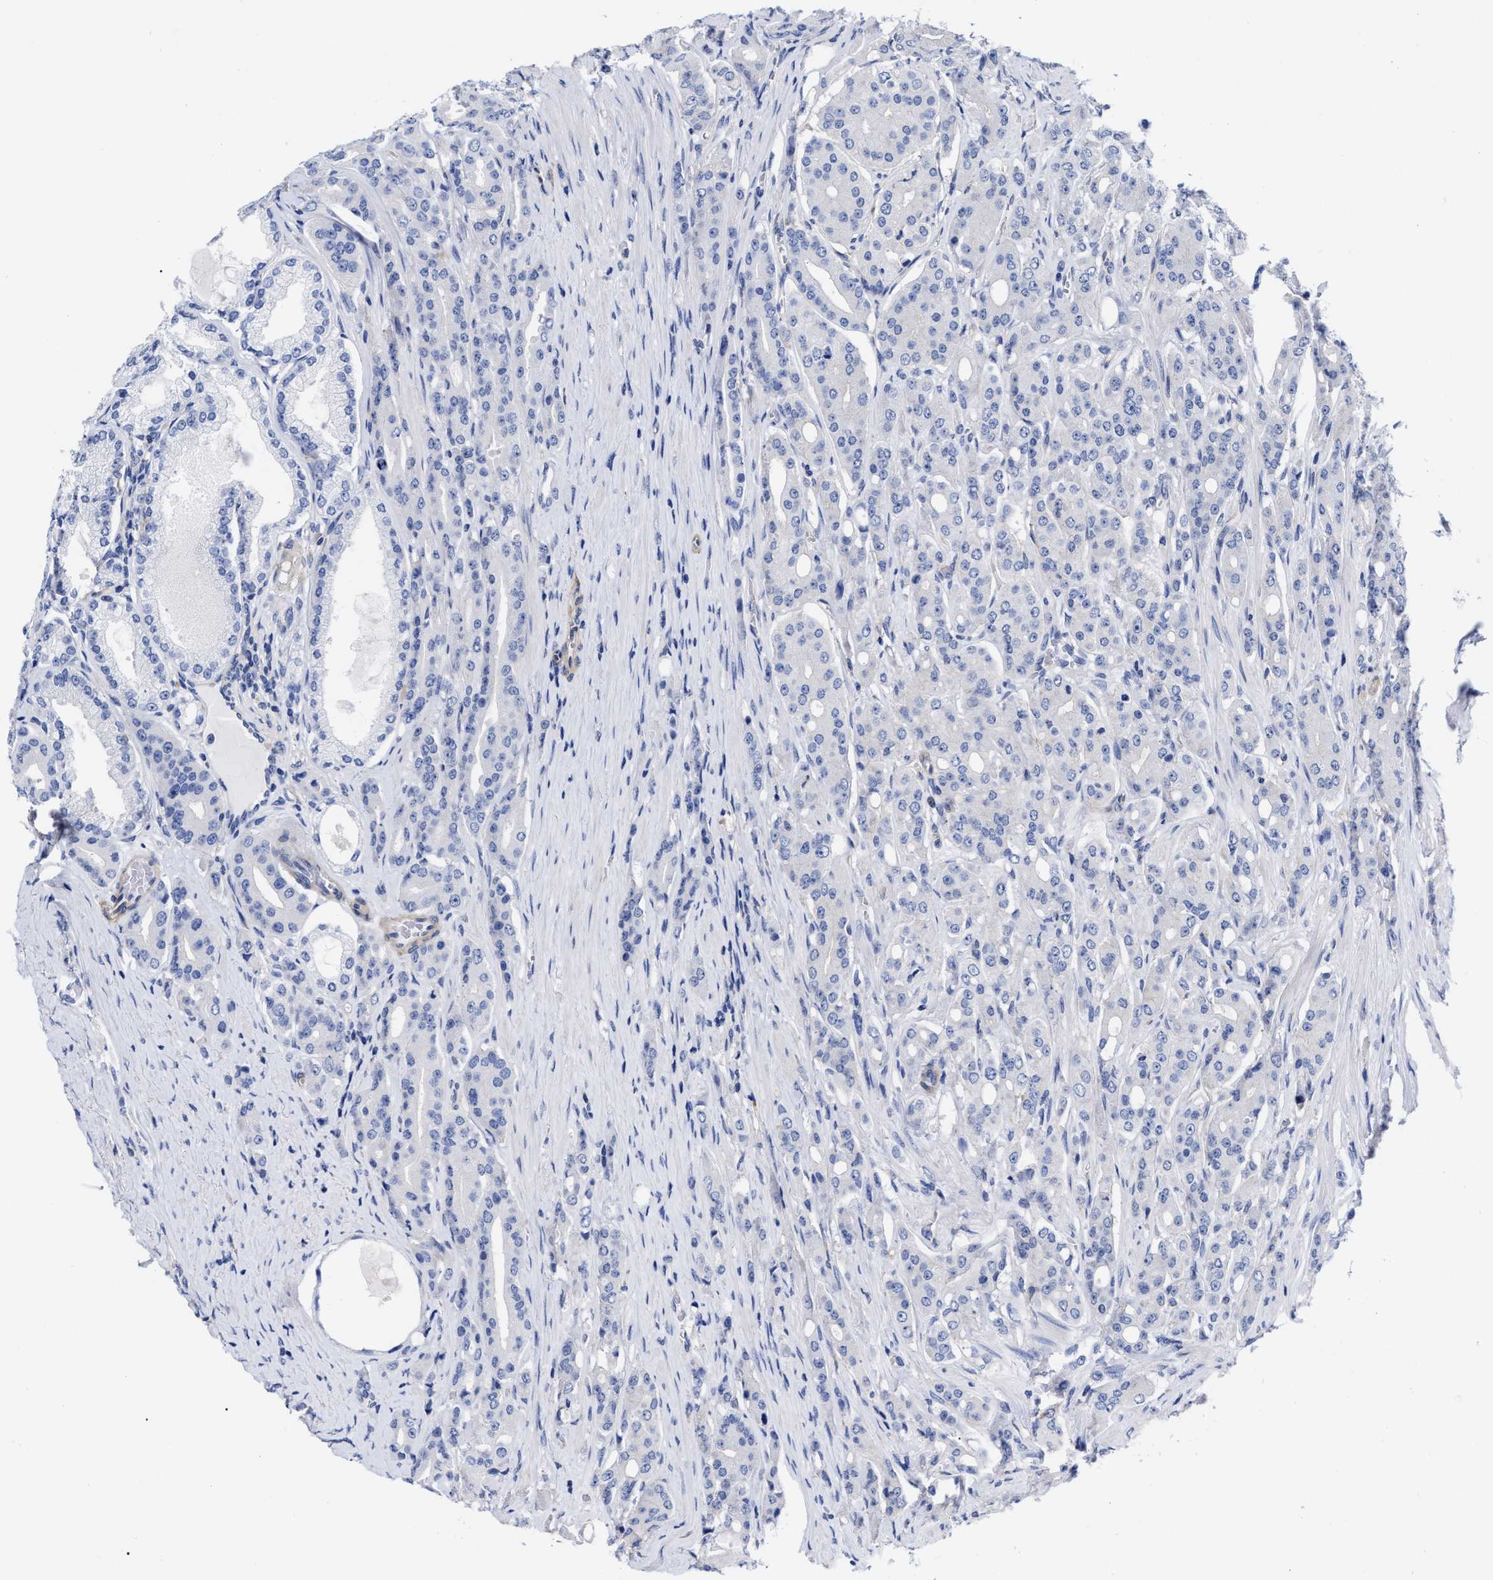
{"staining": {"intensity": "negative", "quantity": "none", "location": "none"}, "tissue": "prostate cancer", "cell_type": "Tumor cells", "image_type": "cancer", "snomed": [{"axis": "morphology", "description": "Adenocarcinoma, High grade"}, {"axis": "topography", "description": "Prostate"}], "caption": "A high-resolution micrograph shows immunohistochemistry (IHC) staining of adenocarcinoma (high-grade) (prostate), which displays no significant staining in tumor cells.", "gene": "IRAG2", "patient": {"sex": "male", "age": 71}}